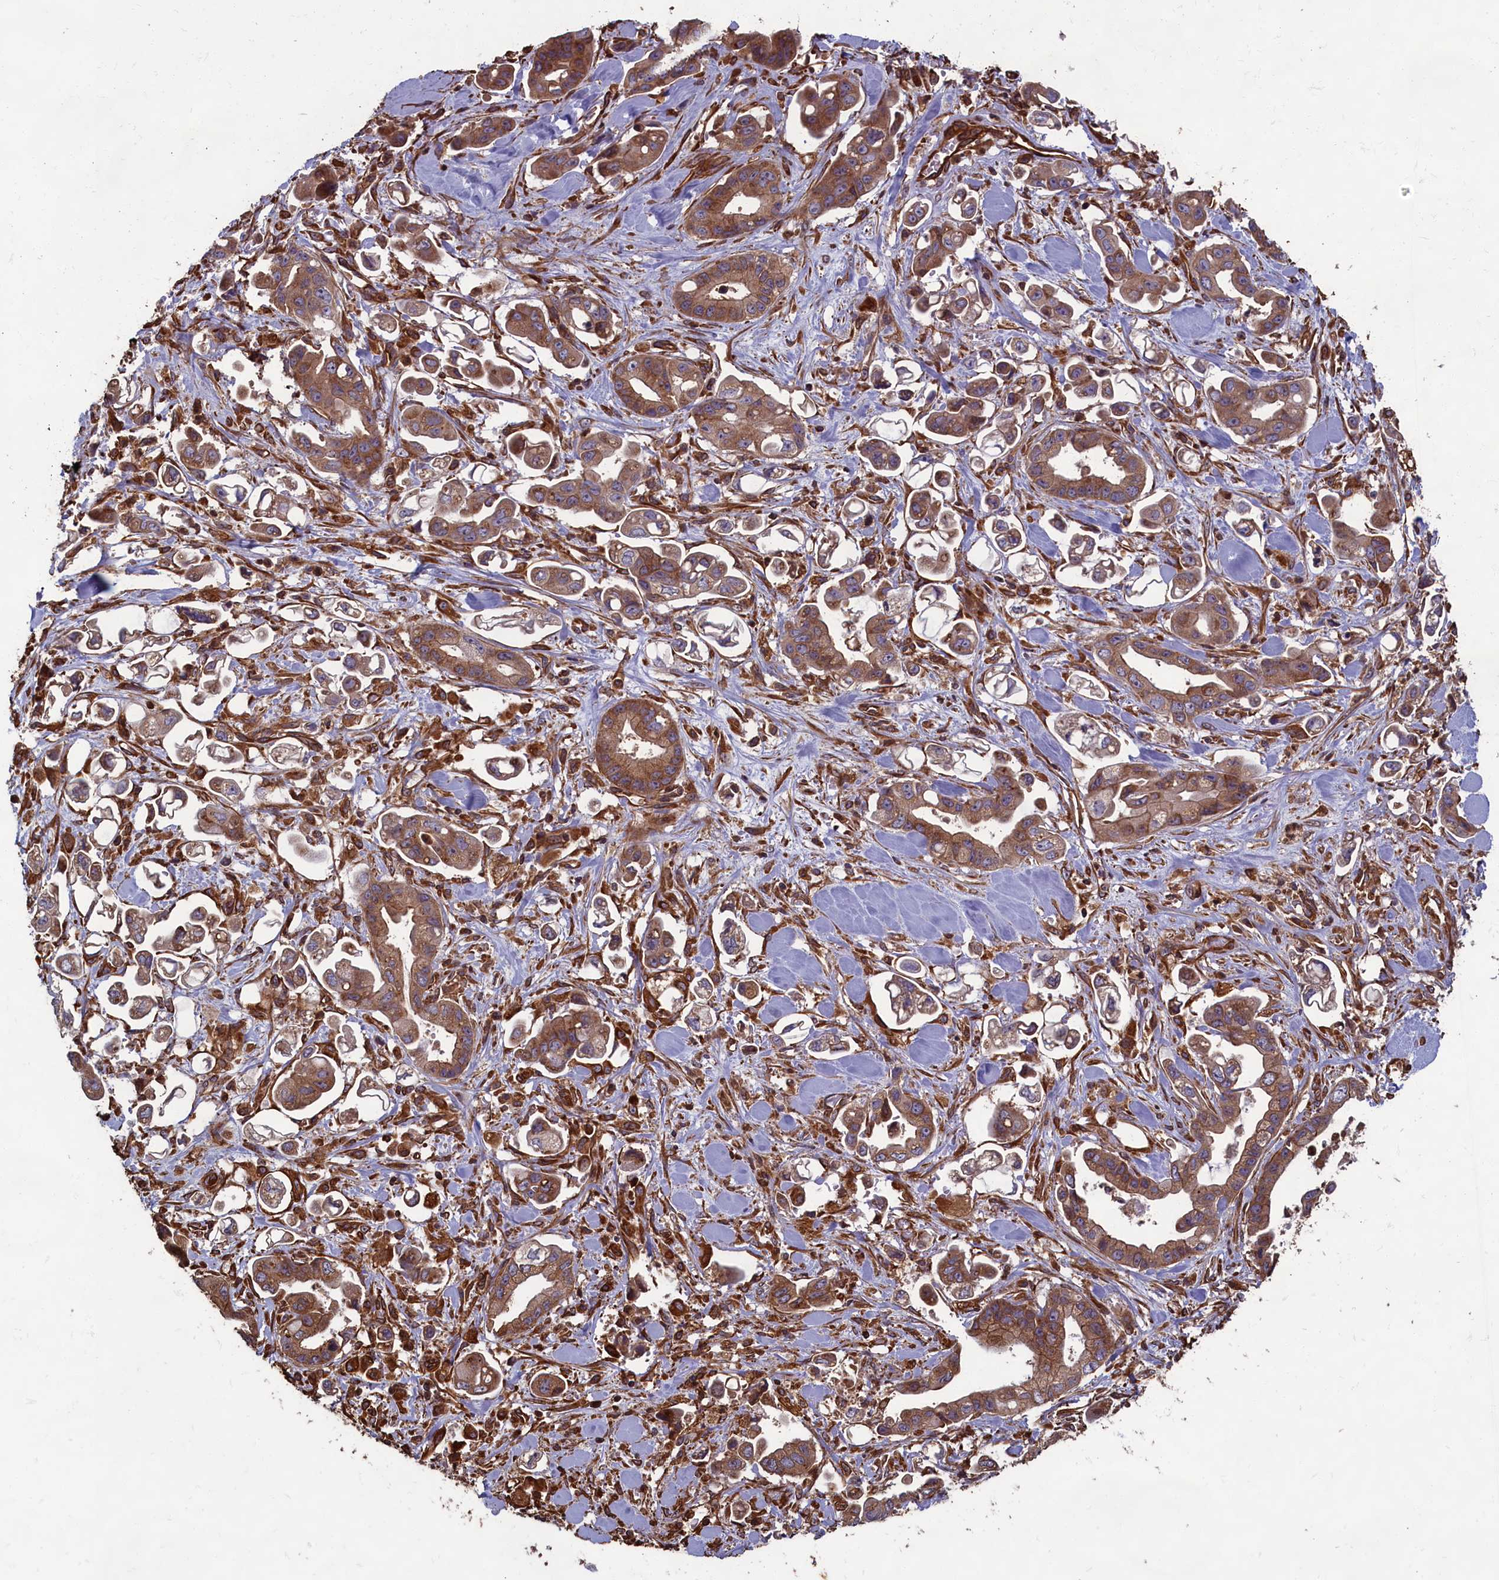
{"staining": {"intensity": "moderate", "quantity": ">75%", "location": "cytoplasmic/membranous"}, "tissue": "stomach cancer", "cell_type": "Tumor cells", "image_type": "cancer", "snomed": [{"axis": "morphology", "description": "Adenocarcinoma, NOS"}, {"axis": "topography", "description": "Stomach"}], "caption": "Brown immunohistochemical staining in human adenocarcinoma (stomach) exhibits moderate cytoplasmic/membranous staining in approximately >75% of tumor cells.", "gene": "CCDC124", "patient": {"sex": "male", "age": 62}}